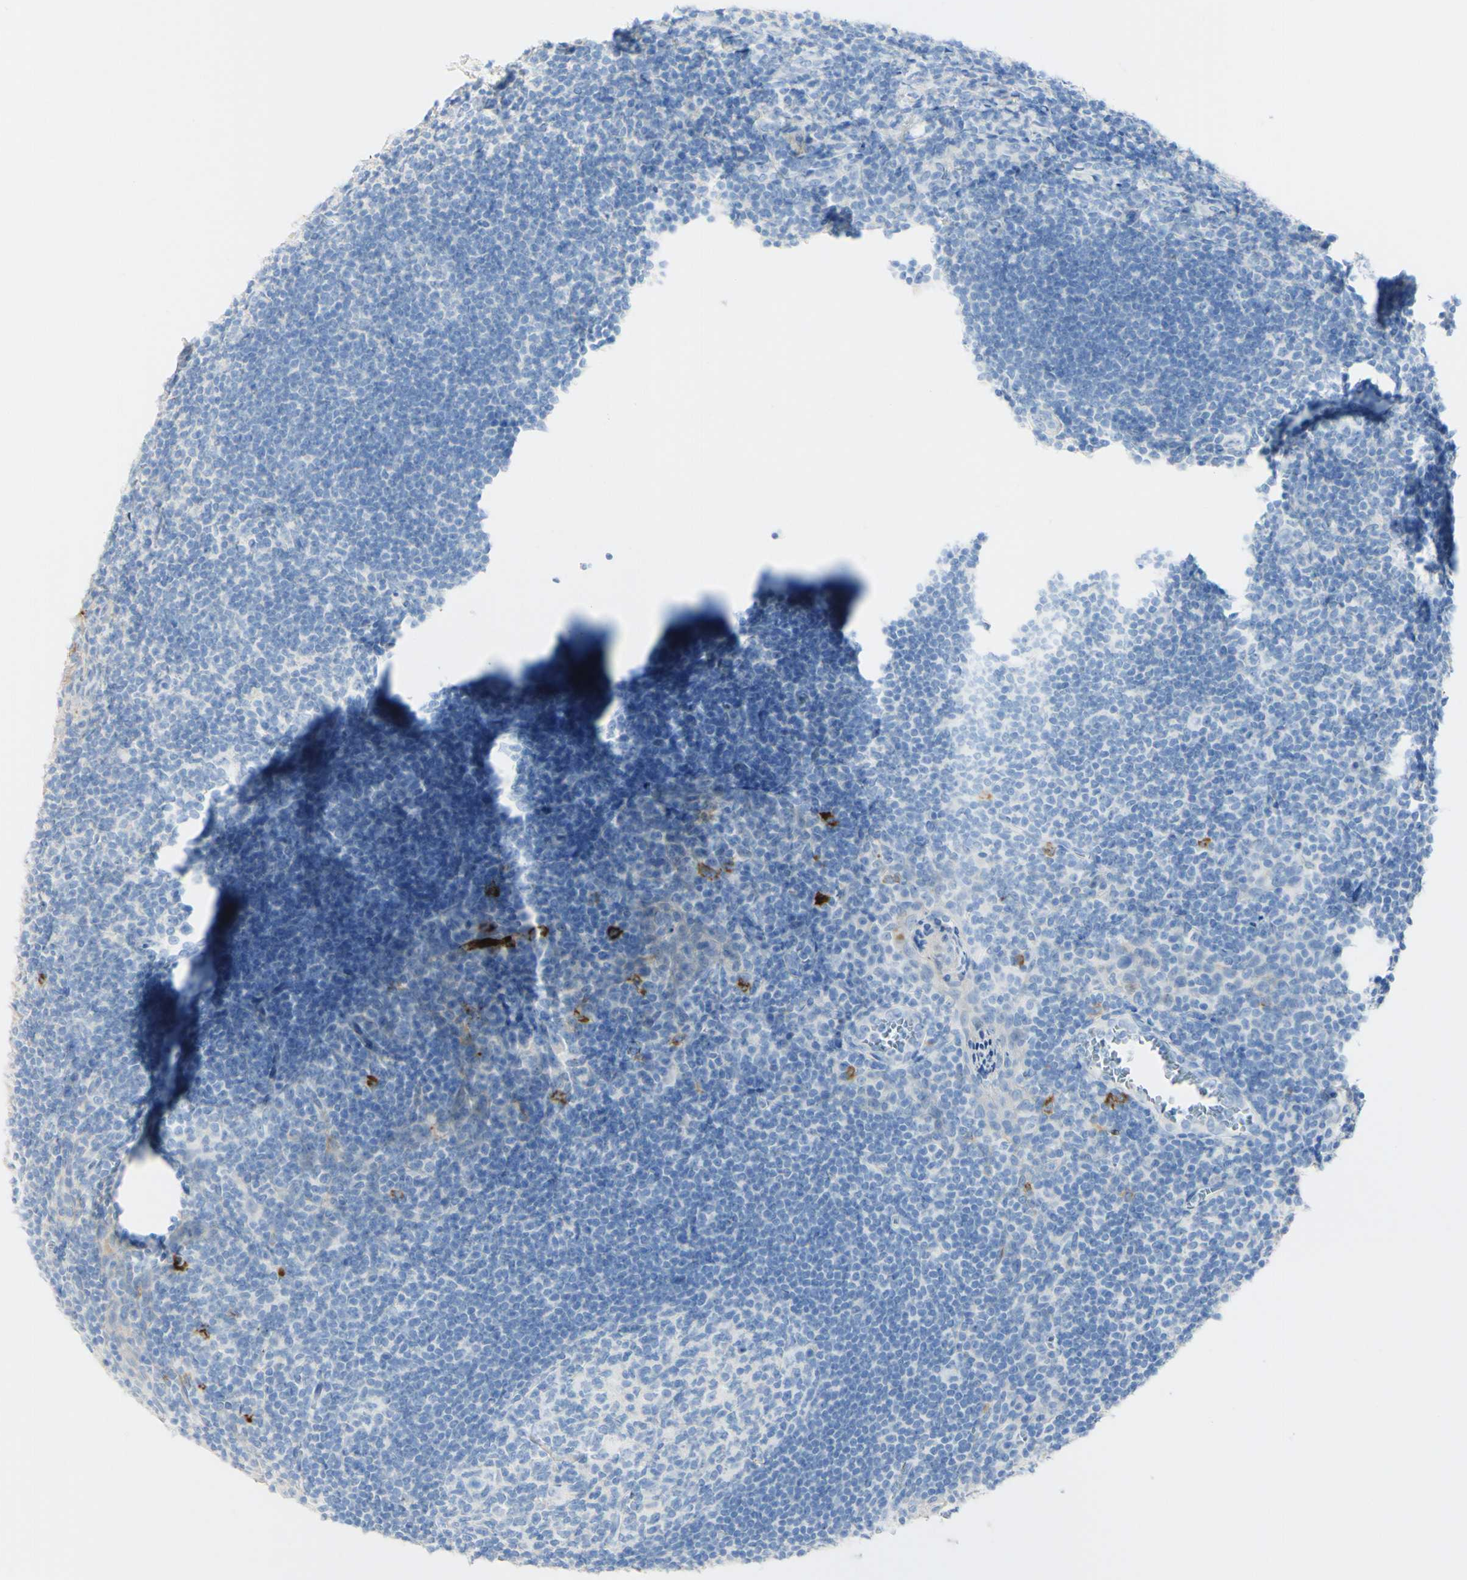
{"staining": {"intensity": "negative", "quantity": "none", "location": "none"}, "tissue": "tonsil", "cell_type": "Germinal center cells", "image_type": "normal", "snomed": [{"axis": "morphology", "description": "Normal tissue, NOS"}, {"axis": "topography", "description": "Tonsil"}], "caption": "DAB immunohistochemical staining of benign human tonsil shows no significant staining in germinal center cells. (Stains: DAB immunohistochemistry with hematoxylin counter stain, Microscopy: brightfield microscopy at high magnification).", "gene": "PIGR", "patient": {"sex": "male", "age": 37}}